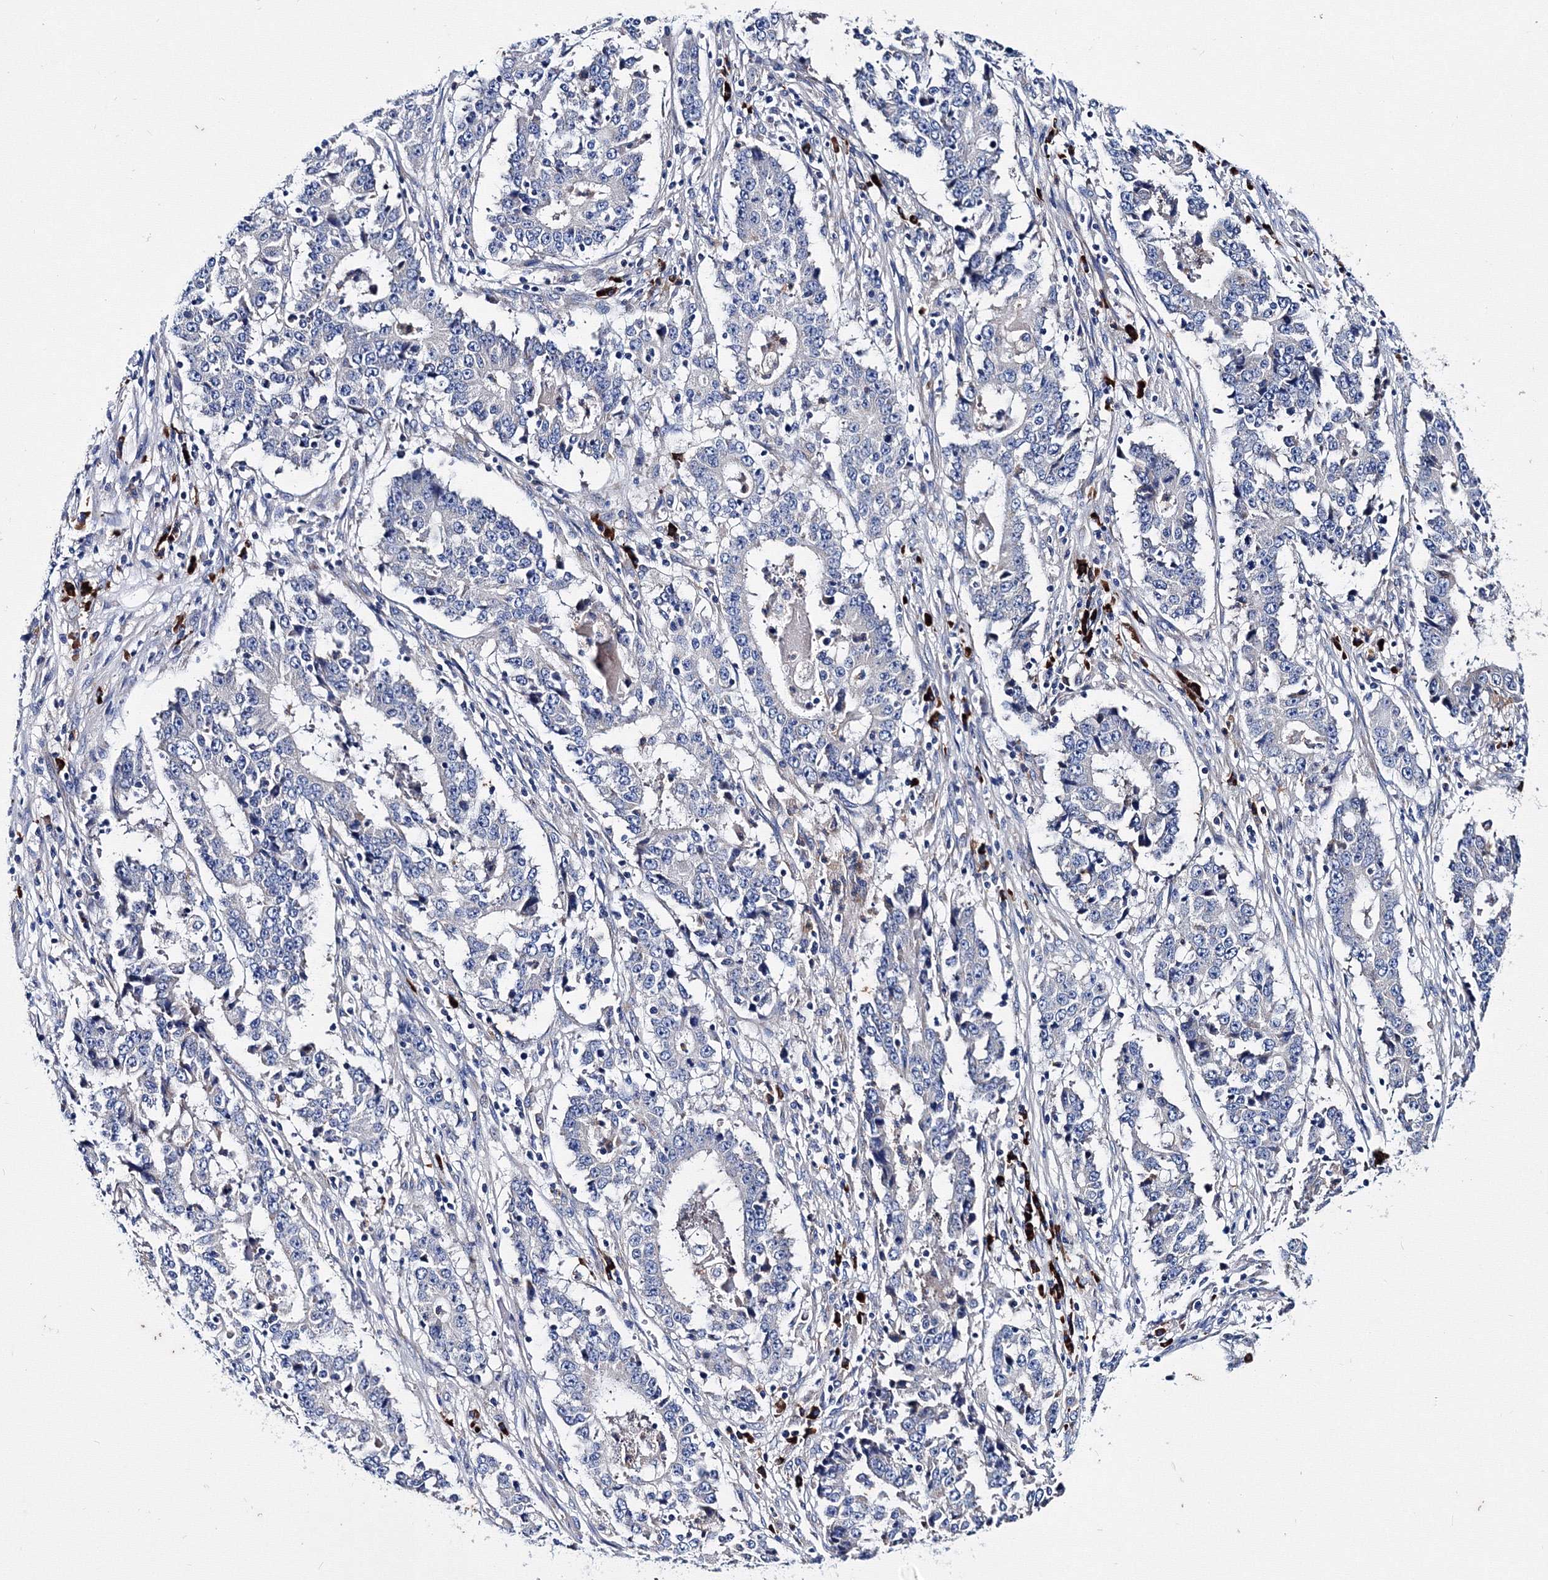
{"staining": {"intensity": "negative", "quantity": "none", "location": "none"}, "tissue": "stomach cancer", "cell_type": "Tumor cells", "image_type": "cancer", "snomed": [{"axis": "morphology", "description": "Adenocarcinoma, NOS"}, {"axis": "topography", "description": "Stomach"}], "caption": "Immunohistochemistry (IHC) photomicrograph of neoplastic tissue: stomach adenocarcinoma stained with DAB demonstrates no significant protein positivity in tumor cells.", "gene": "TRPM2", "patient": {"sex": "male", "age": 59}}